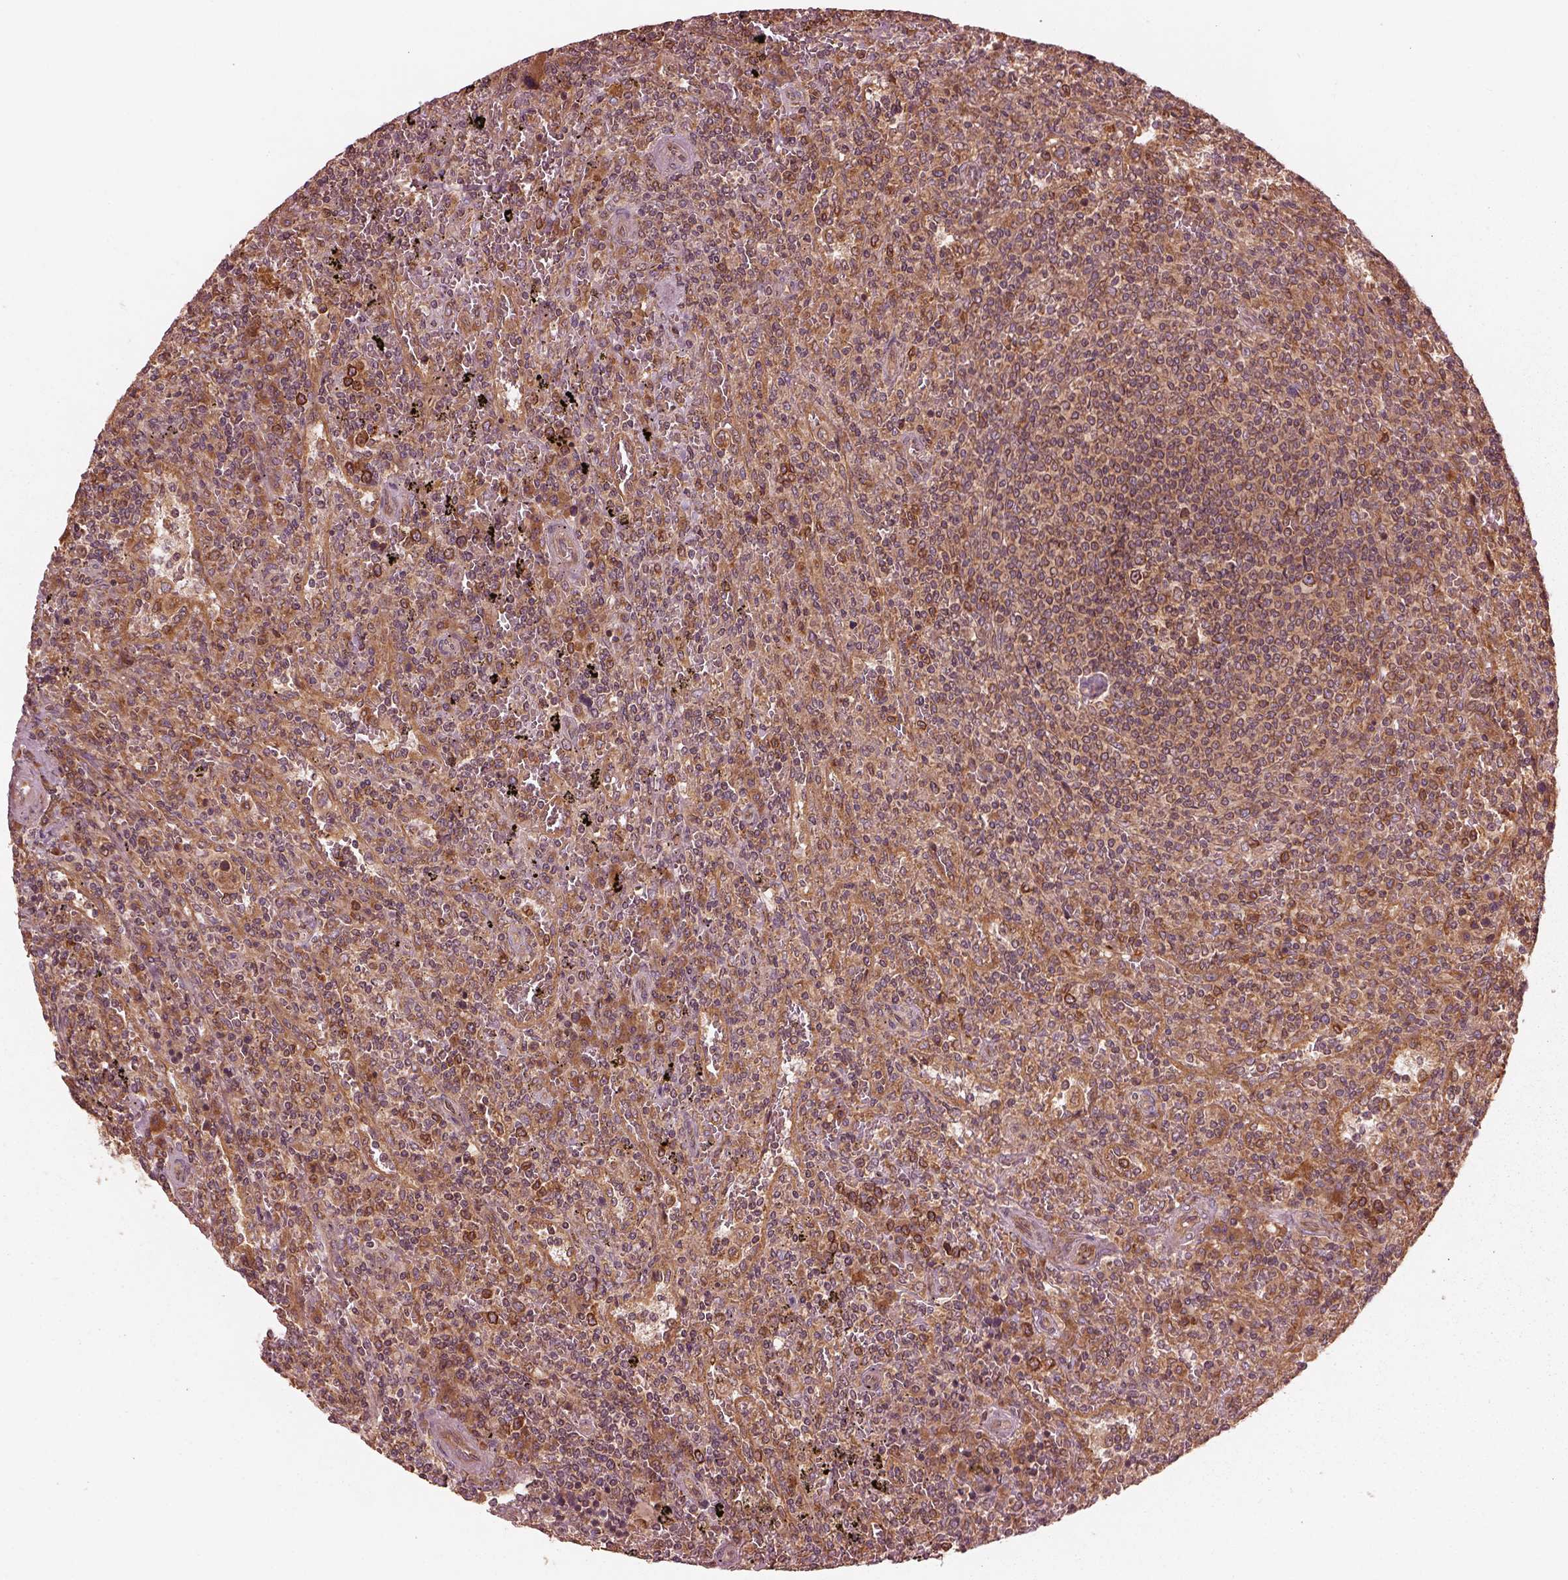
{"staining": {"intensity": "moderate", "quantity": "25%-75%", "location": "cytoplasmic/membranous"}, "tissue": "lymphoma", "cell_type": "Tumor cells", "image_type": "cancer", "snomed": [{"axis": "morphology", "description": "Malignant lymphoma, non-Hodgkin's type, Low grade"}, {"axis": "topography", "description": "Spleen"}], "caption": "Brown immunohistochemical staining in human low-grade malignant lymphoma, non-Hodgkin's type shows moderate cytoplasmic/membranous positivity in approximately 25%-75% of tumor cells. The staining was performed using DAB to visualize the protein expression in brown, while the nuclei were stained in blue with hematoxylin (Magnification: 20x).", "gene": "PIK3R2", "patient": {"sex": "male", "age": 62}}